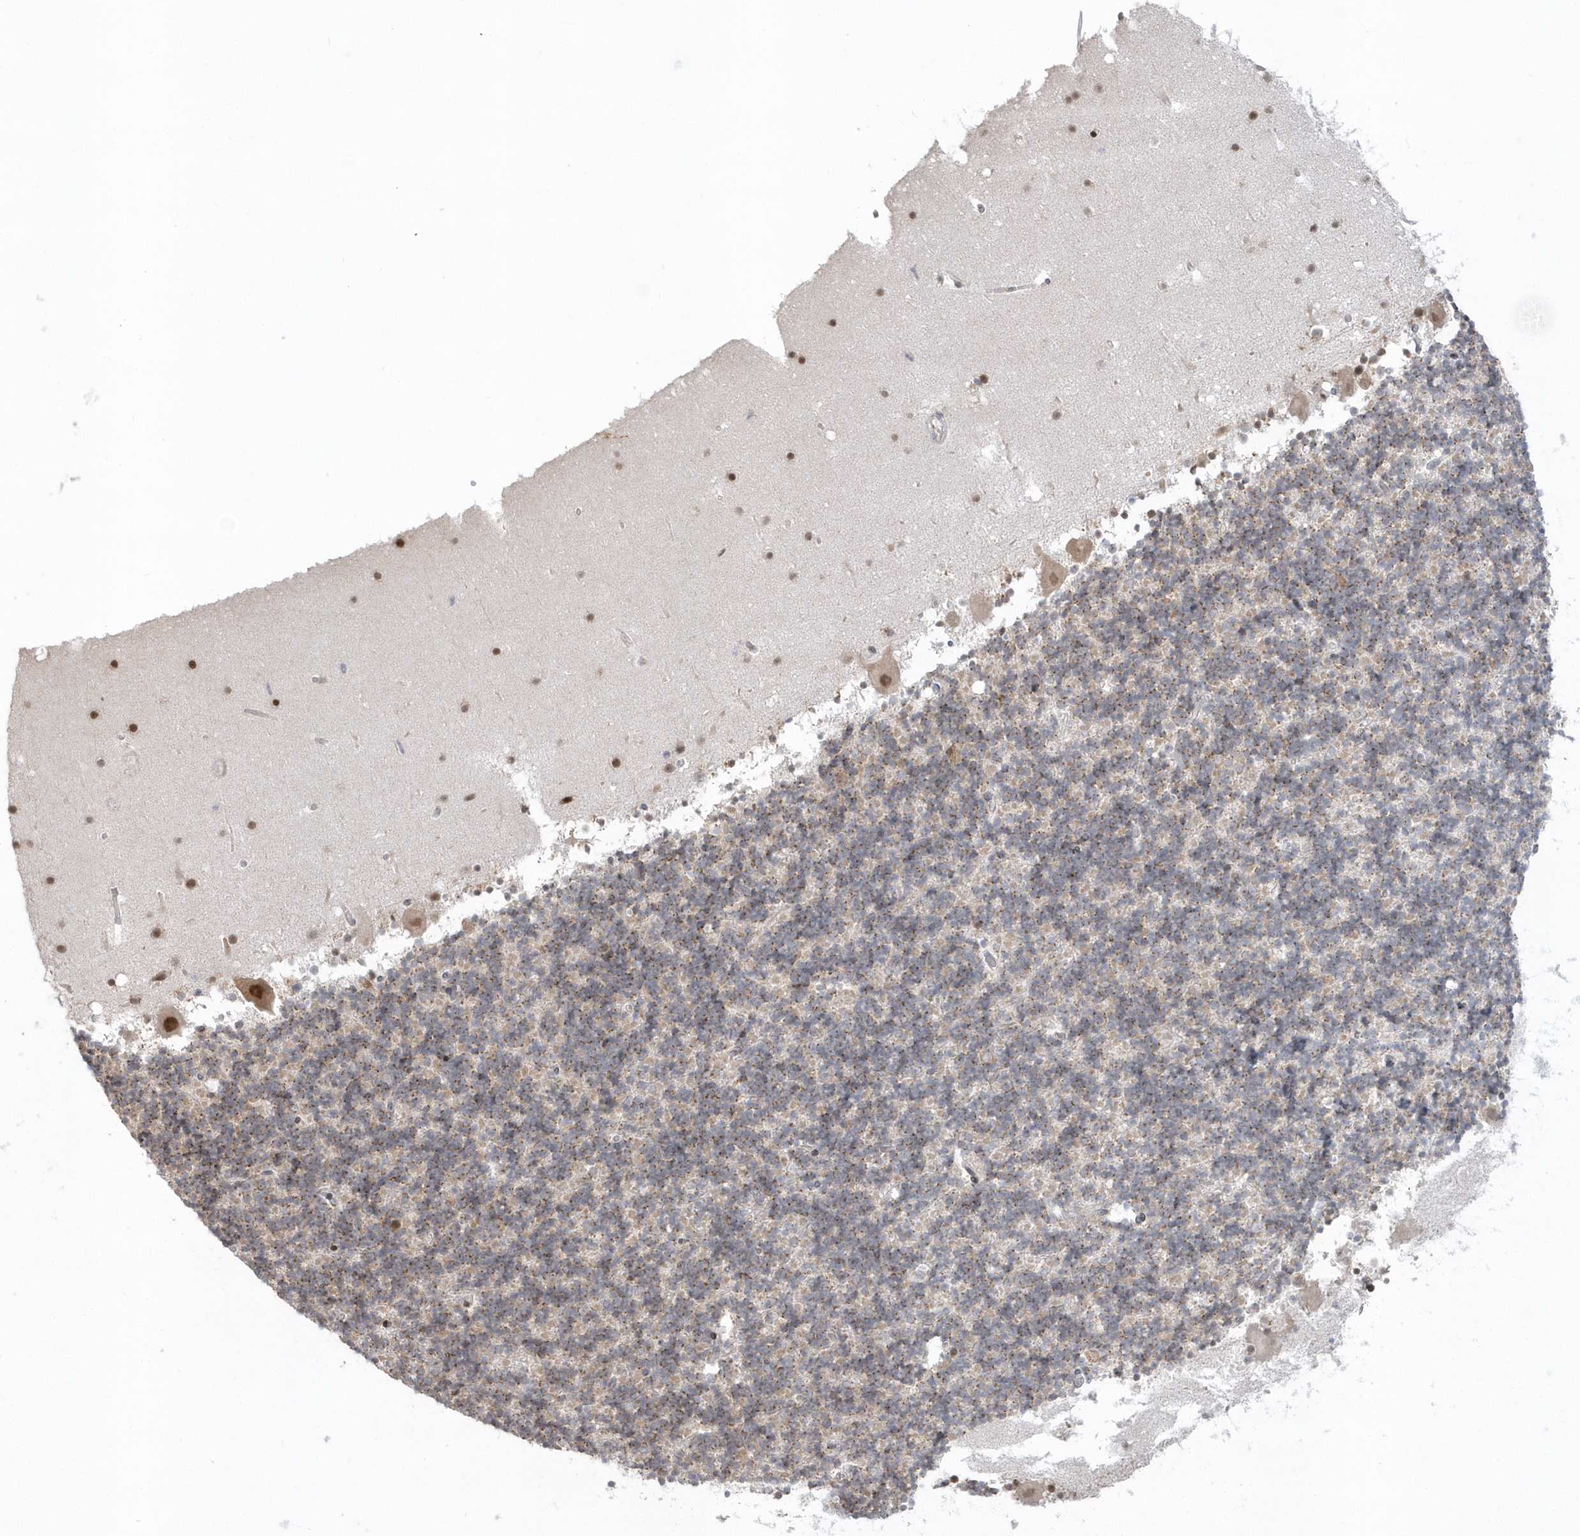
{"staining": {"intensity": "moderate", "quantity": "25%-75%", "location": "cytoplasmic/membranous"}, "tissue": "cerebellum", "cell_type": "Cells in granular layer", "image_type": "normal", "snomed": [{"axis": "morphology", "description": "Normal tissue, NOS"}, {"axis": "topography", "description": "Cerebellum"}], "caption": "Immunohistochemical staining of normal cerebellum demonstrates moderate cytoplasmic/membranous protein positivity in about 25%-75% of cells in granular layer. (brown staining indicates protein expression, while blue staining denotes nuclei).", "gene": "DHFR", "patient": {"sex": "male", "age": 57}}